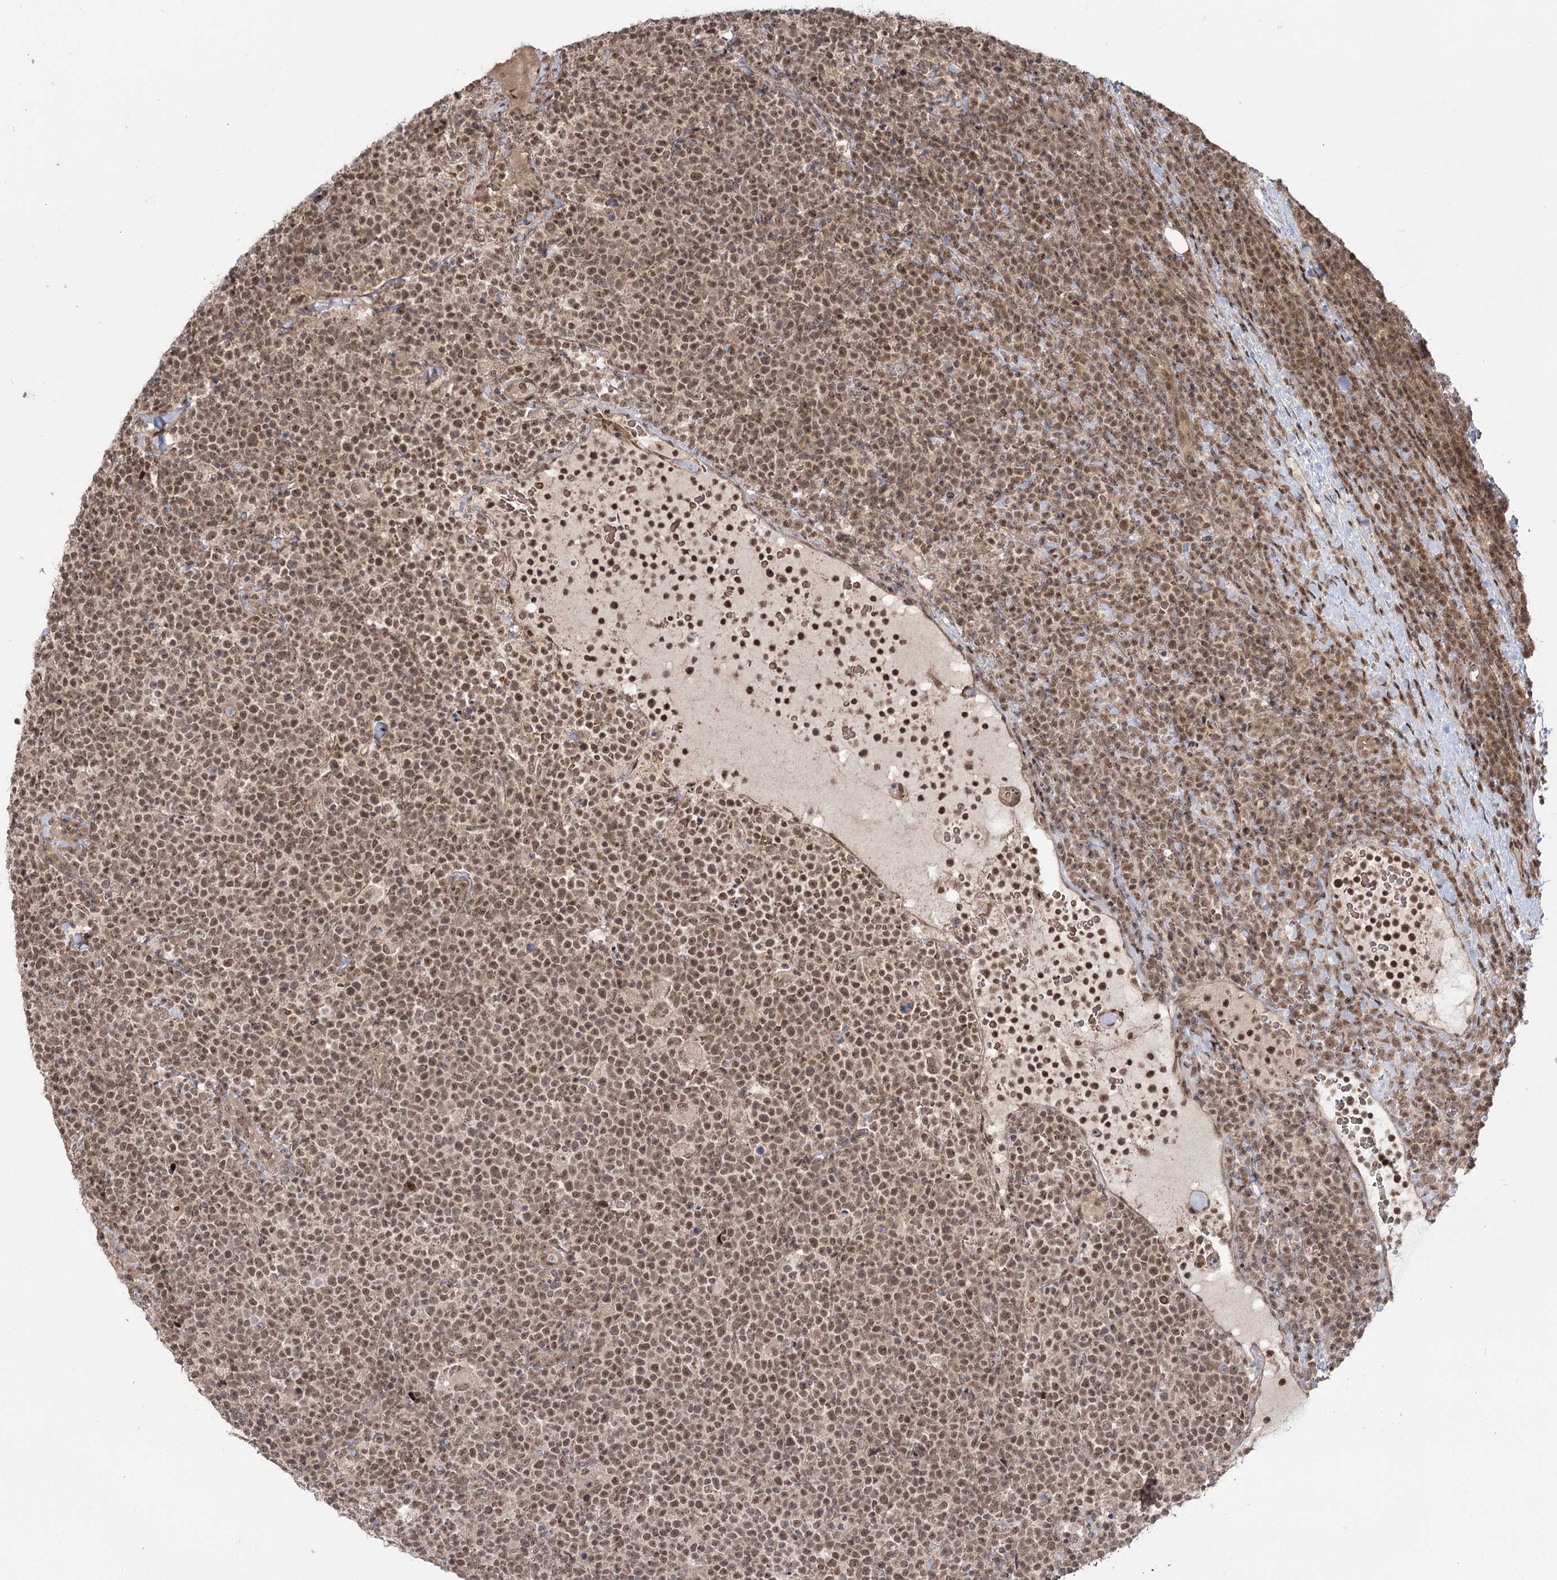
{"staining": {"intensity": "moderate", "quantity": ">75%", "location": "nuclear"}, "tissue": "lymphoma", "cell_type": "Tumor cells", "image_type": "cancer", "snomed": [{"axis": "morphology", "description": "Malignant lymphoma, non-Hodgkin's type, High grade"}, {"axis": "topography", "description": "Lymph node"}], "caption": "DAB (3,3'-diaminobenzidine) immunohistochemical staining of human high-grade malignant lymphoma, non-Hodgkin's type demonstrates moderate nuclear protein positivity in about >75% of tumor cells. The staining was performed using DAB (3,3'-diaminobenzidine) to visualize the protein expression in brown, while the nuclei were stained in blue with hematoxylin (Magnification: 20x).", "gene": "HELQ", "patient": {"sex": "male", "age": 61}}